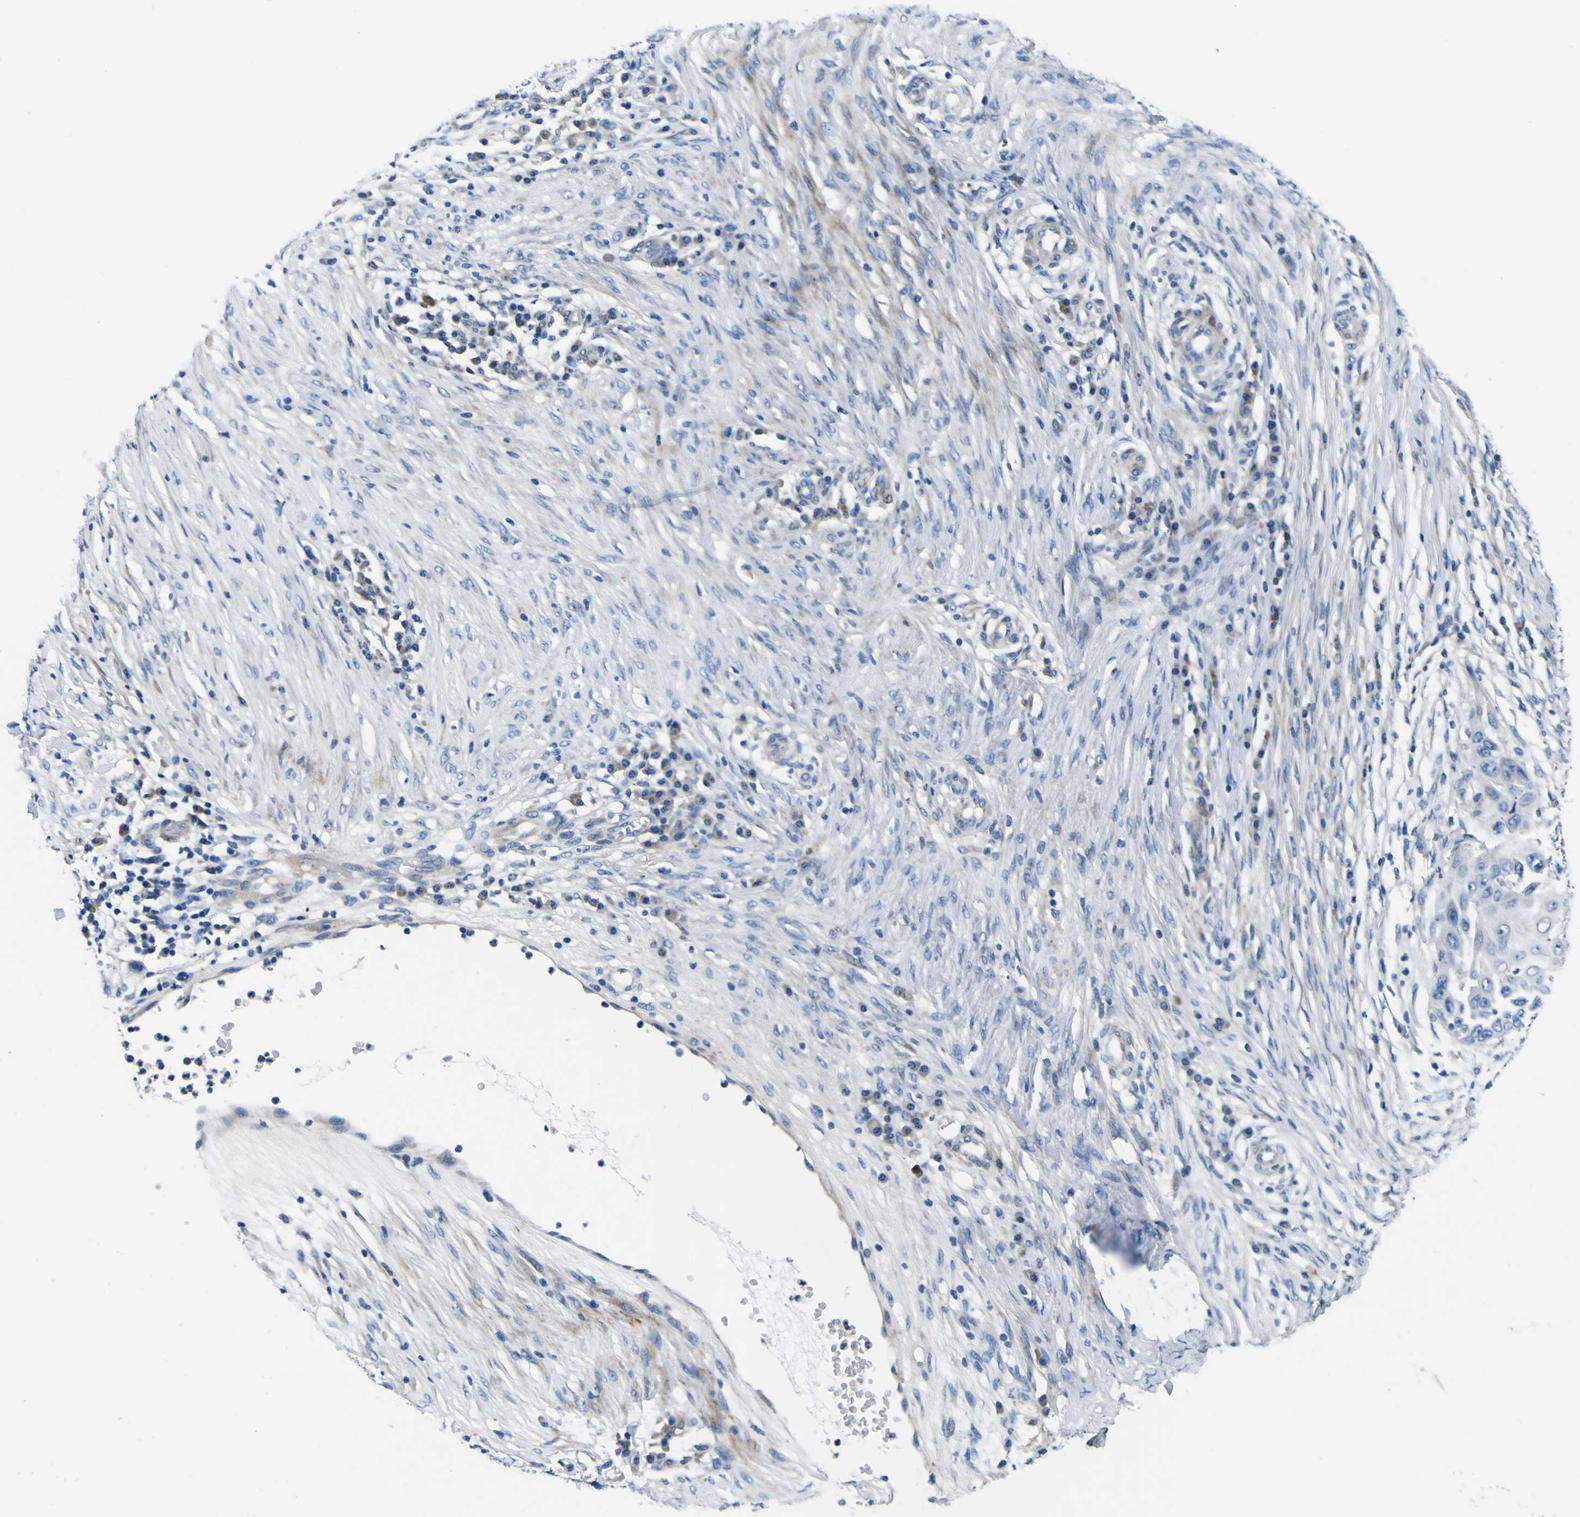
{"staining": {"intensity": "weak", "quantity": "<25%", "location": "cytoplasmic/membranous"}, "tissue": "skin cancer", "cell_type": "Tumor cells", "image_type": "cancer", "snomed": [{"axis": "morphology", "description": "Squamous cell carcinoma, NOS"}, {"axis": "topography", "description": "Skin"}], "caption": "IHC of human skin cancer (squamous cell carcinoma) reveals no expression in tumor cells.", "gene": "AGAP3", "patient": {"sex": "female", "age": 44}}